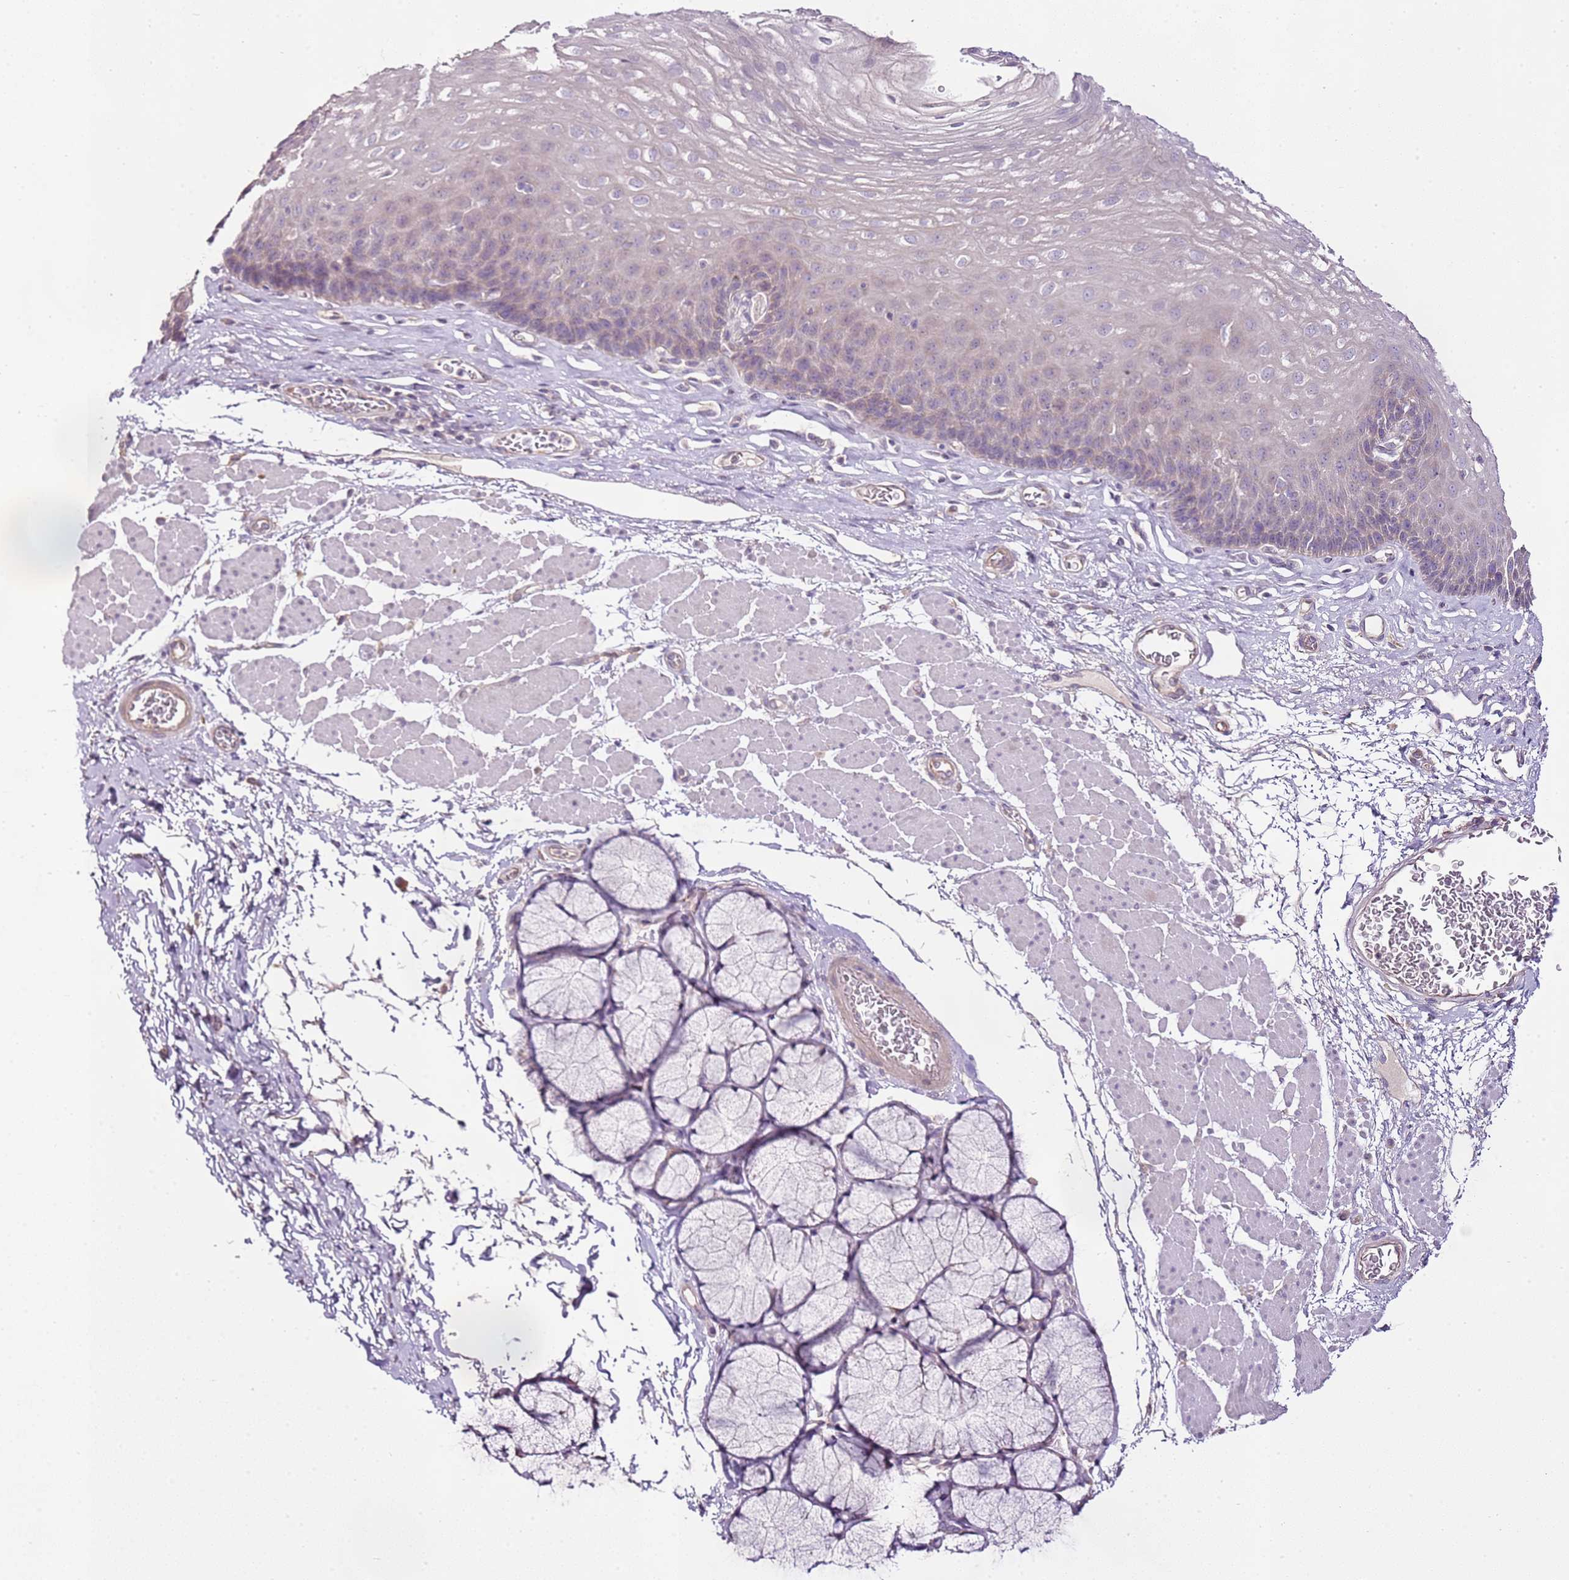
{"staining": {"intensity": "negative", "quantity": "none", "location": "none"}, "tissue": "esophagus", "cell_type": "Squamous epithelial cells", "image_type": "normal", "snomed": [{"axis": "morphology", "description": "Normal tissue, NOS"}, {"axis": "topography", "description": "Esophagus"}], "caption": "Squamous epithelial cells show no significant staining in unremarkable esophagus. (Brightfield microscopy of DAB immunohistochemistry at high magnification).", "gene": "CMKLR1", "patient": {"sex": "female", "age": 66}}